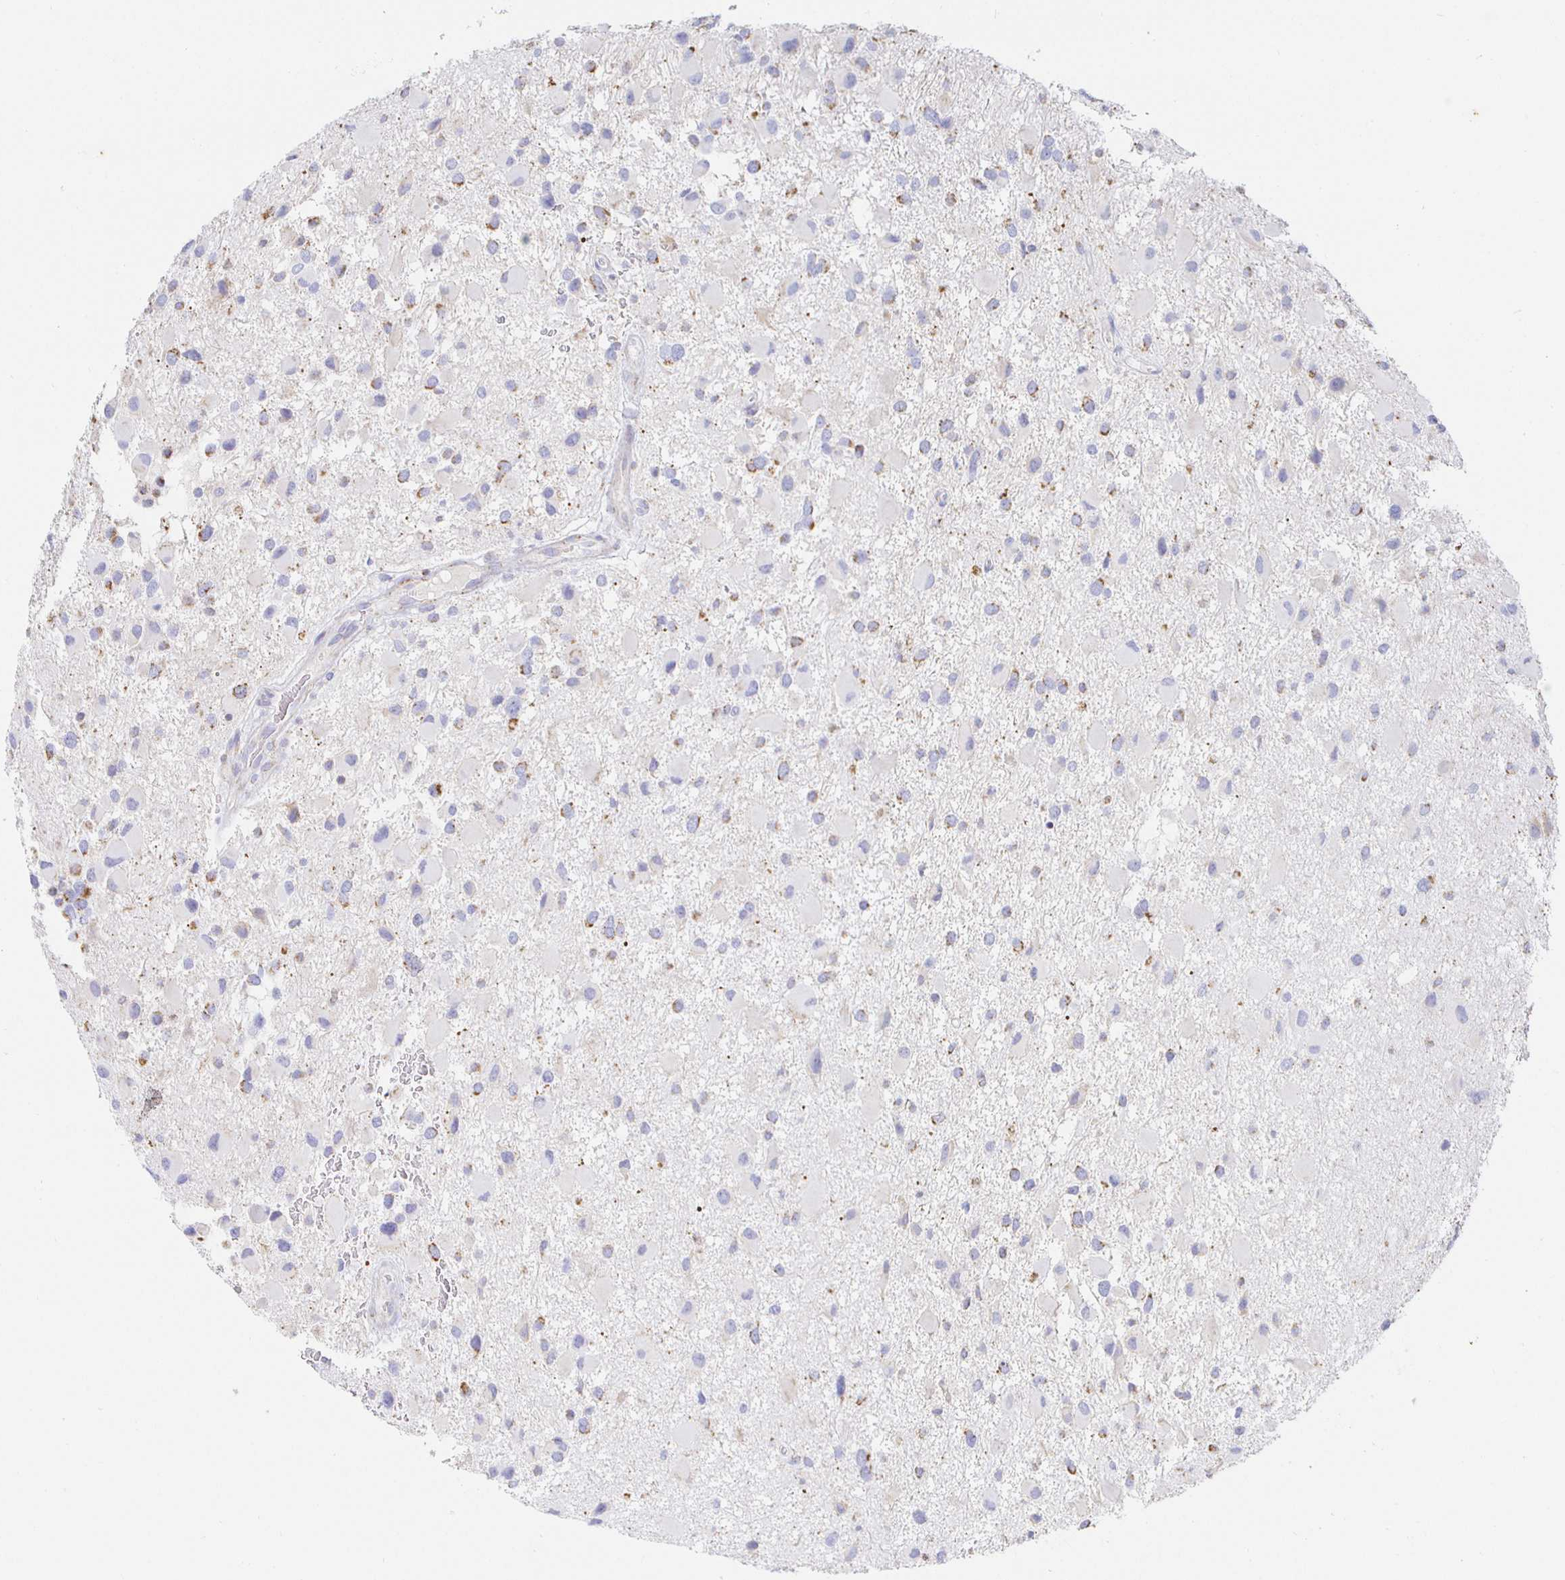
{"staining": {"intensity": "moderate", "quantity": "<25%", "location": "cytoplasmic/membranous"}, "tissue": "glioma", "cell_type": "Tumor cells", "image_type": "cancer", "snomed": [{"axis": "morphology", "description": "Glioma, malignant, High grade"}, {"axis": "topography", "description": "Brain"}], "caption": "Malignant glioma (high-grade) tissue displays moderate cytoplasmic/membranous staining in about <25% of tumor cells, visualized by immunohistochemistry.", "gene": "SYNGR4", "patient": {"sex": "female", "age": 40}}